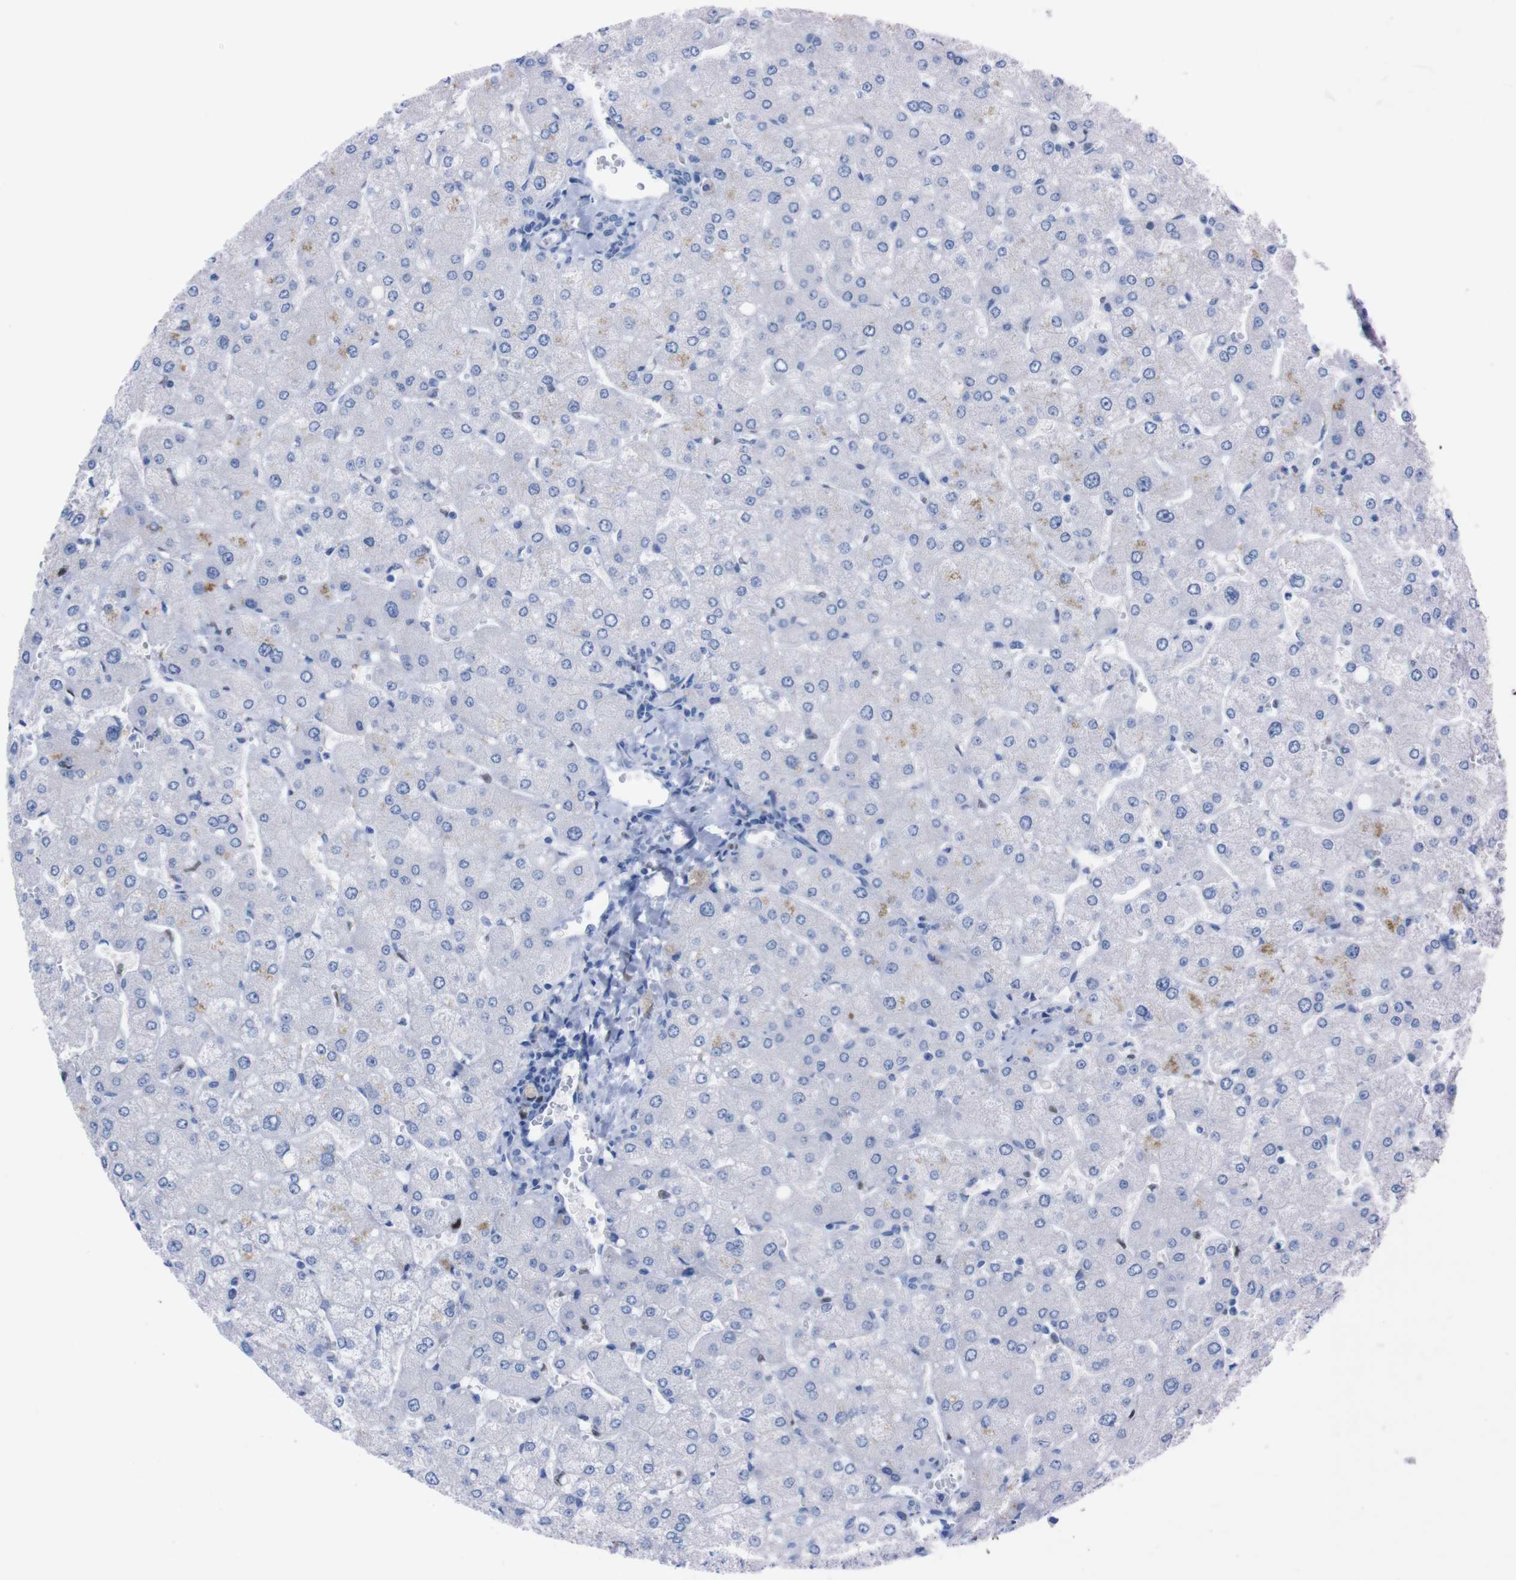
{"staining": {"intensity": "negative", "quantity": "none", "location": "none"}, "tissue": "liver", "cell_type": "Cholangiocytes", "image_type": "normal", "snomed": [{"axis": "morphology", "description": "Normal tissue, NOS"}, {"axis": "topography", "description": "Liver"}], "caption": "The micrograph exhibits no staining of cholangiocytes in normal liver. The staining was performed using DAB (3,3'-diaminobenzidine) to visualize the protein expression in brown, while the nuclei were stained in blue with hematoxylin (Magnification: 20x).", "gene": "P2RY12", "patient": {"sex": "male", "age": 55}}